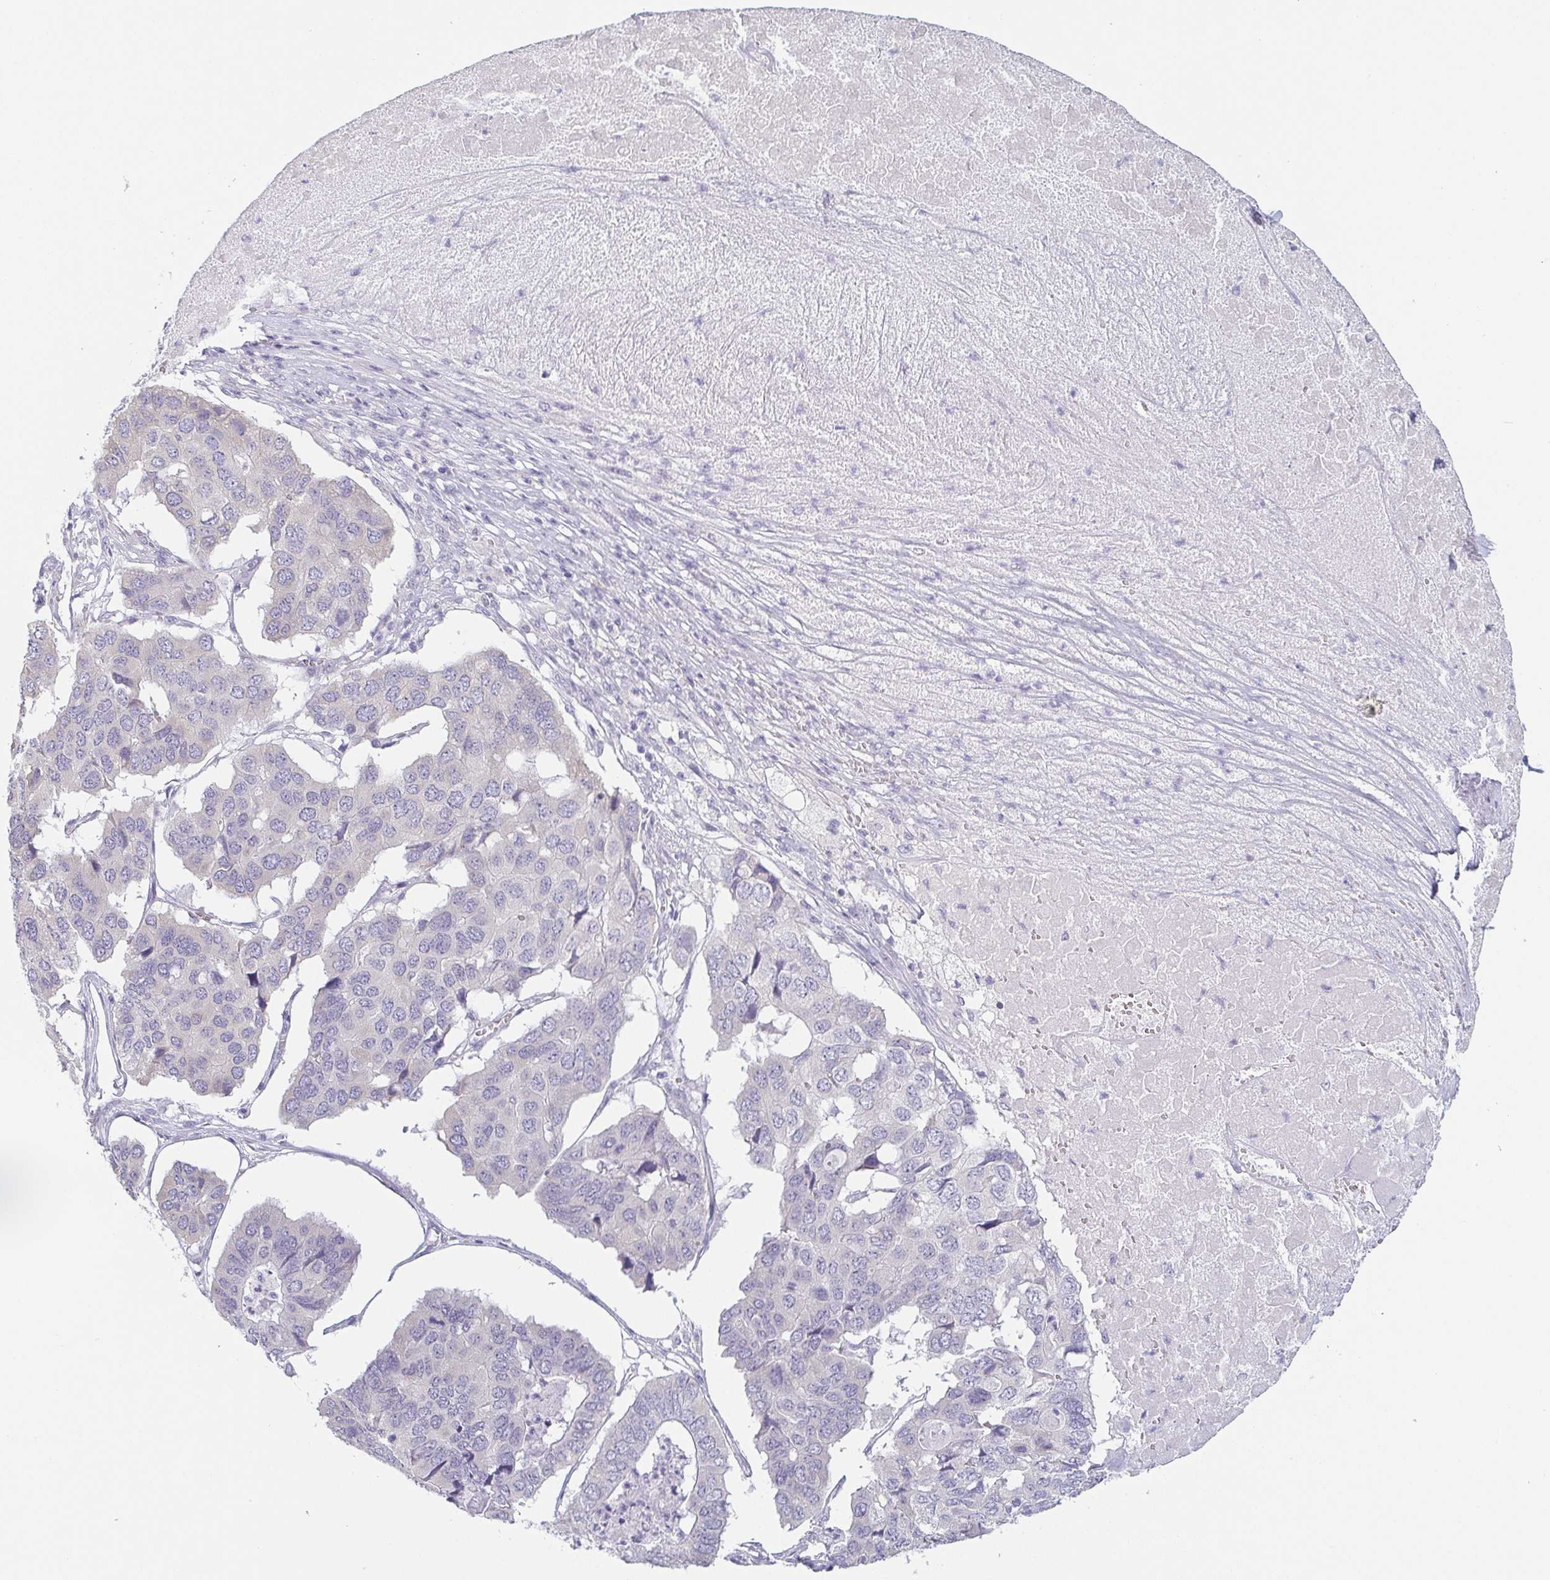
{"staining": {"intensity": "negative", "quantity": "none", "location": "none"}, "tissue": "pancreatic cancer", "cell_type": "Tumor cells", "image_type": "cancer", "snomed": [{"axis": "morphology", "description": "Adenocarcinoma, NOS"}, {"axis": "topography", "description": "Pancreas"}], "caption": "Tumor cells show no significant protein expression in pancreatic cancer (adenocarcinoma).", "gene": "PRR27", "patient": {"sex": "male", "age": 50}}